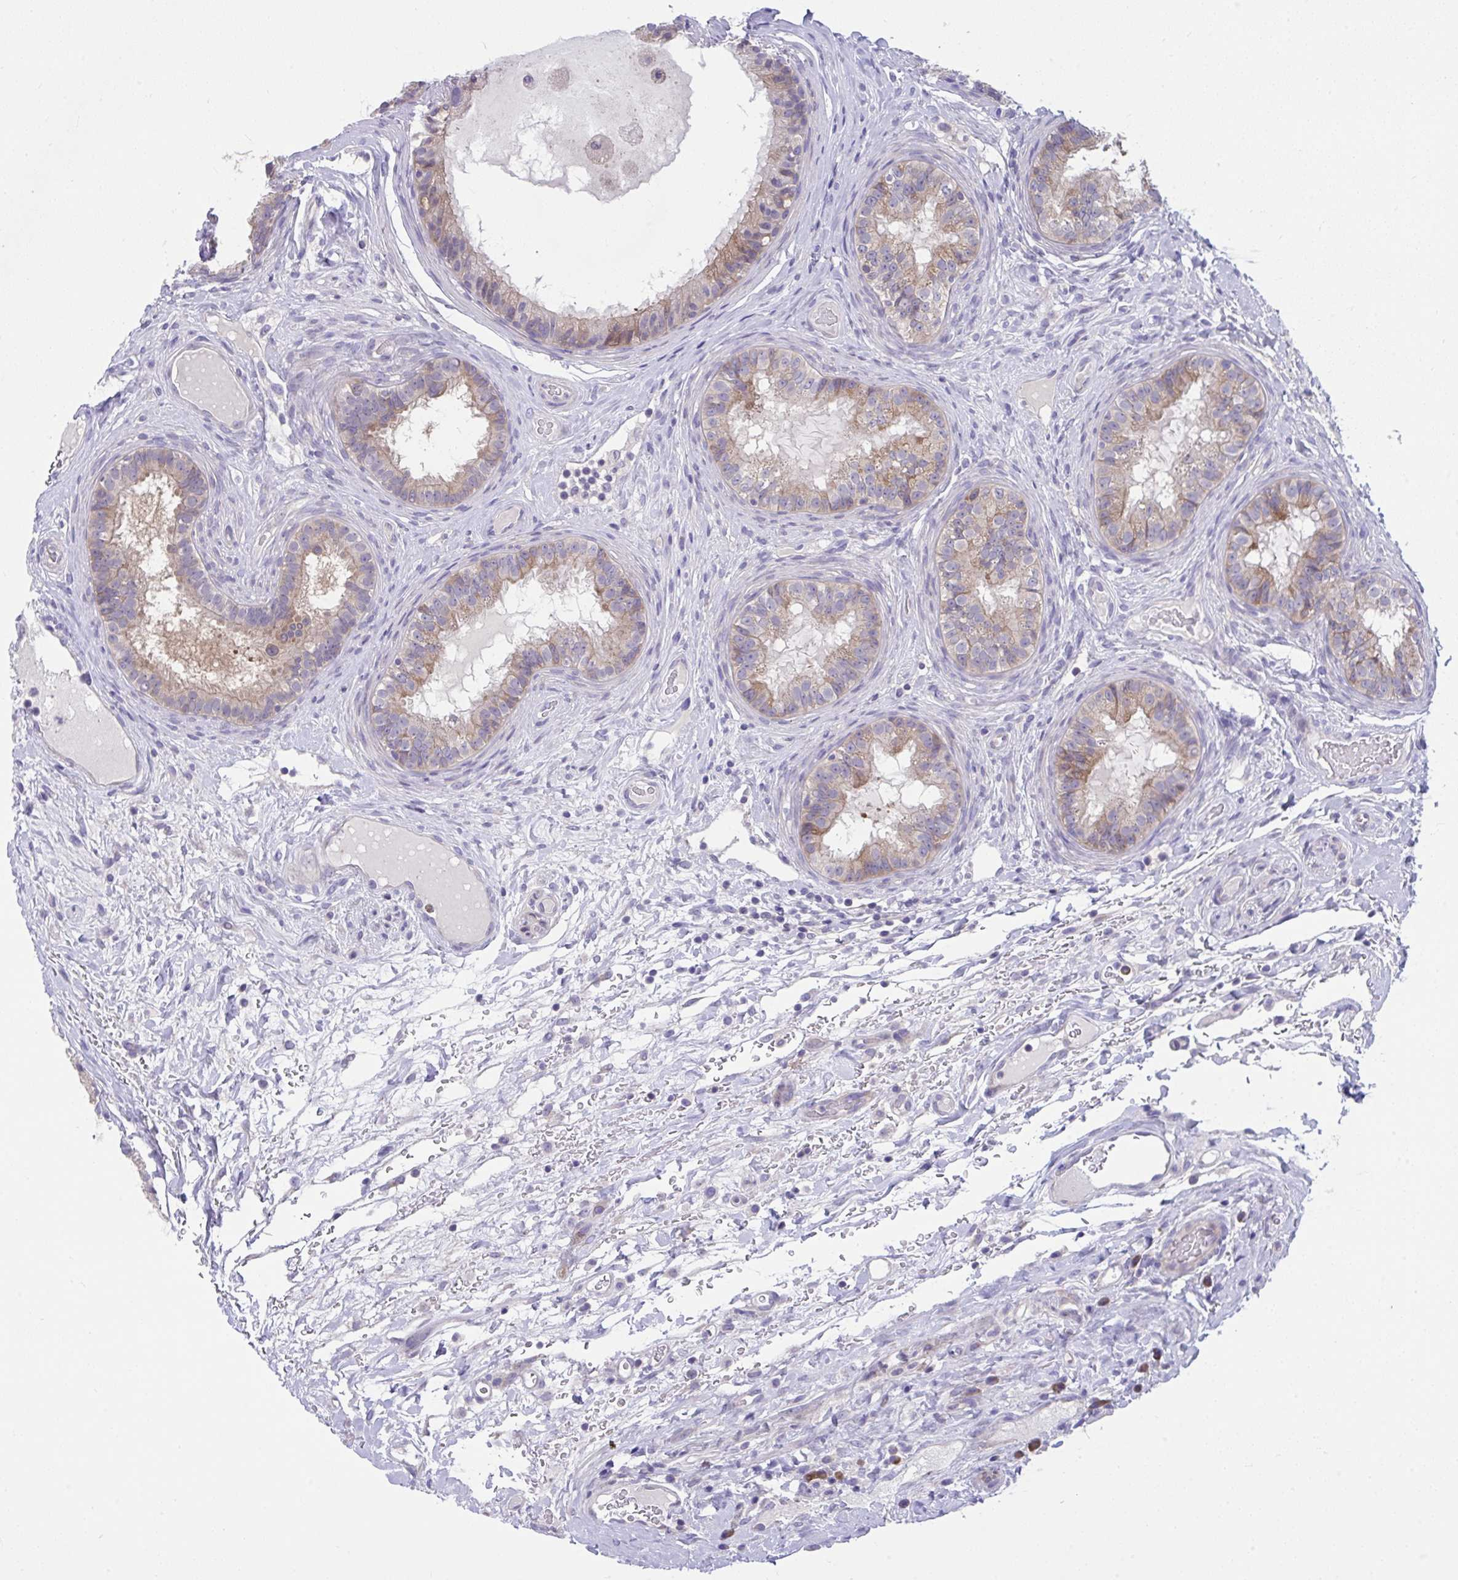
{"staining": {"intensity": "weak", "quantity": "25%-75%", "location": "cytoplasmic/membranous"}, "tissue": "epididymis", "cell_type": "Glandular cells", "image_type": "normal", "snomed": [{"axis": "morphology", "description": "Normal tissue, NOS"}, {"axis": "topography", "description": "Epididymis"}], "caption": "This image reveals IHC staining of benign human epididymis, with low weak cytoplasmic/membranous positivity in about 25%-75% of glandular cells.", "gene": "PCDHB7", "patient": {"sex": "male", "age": 23}}